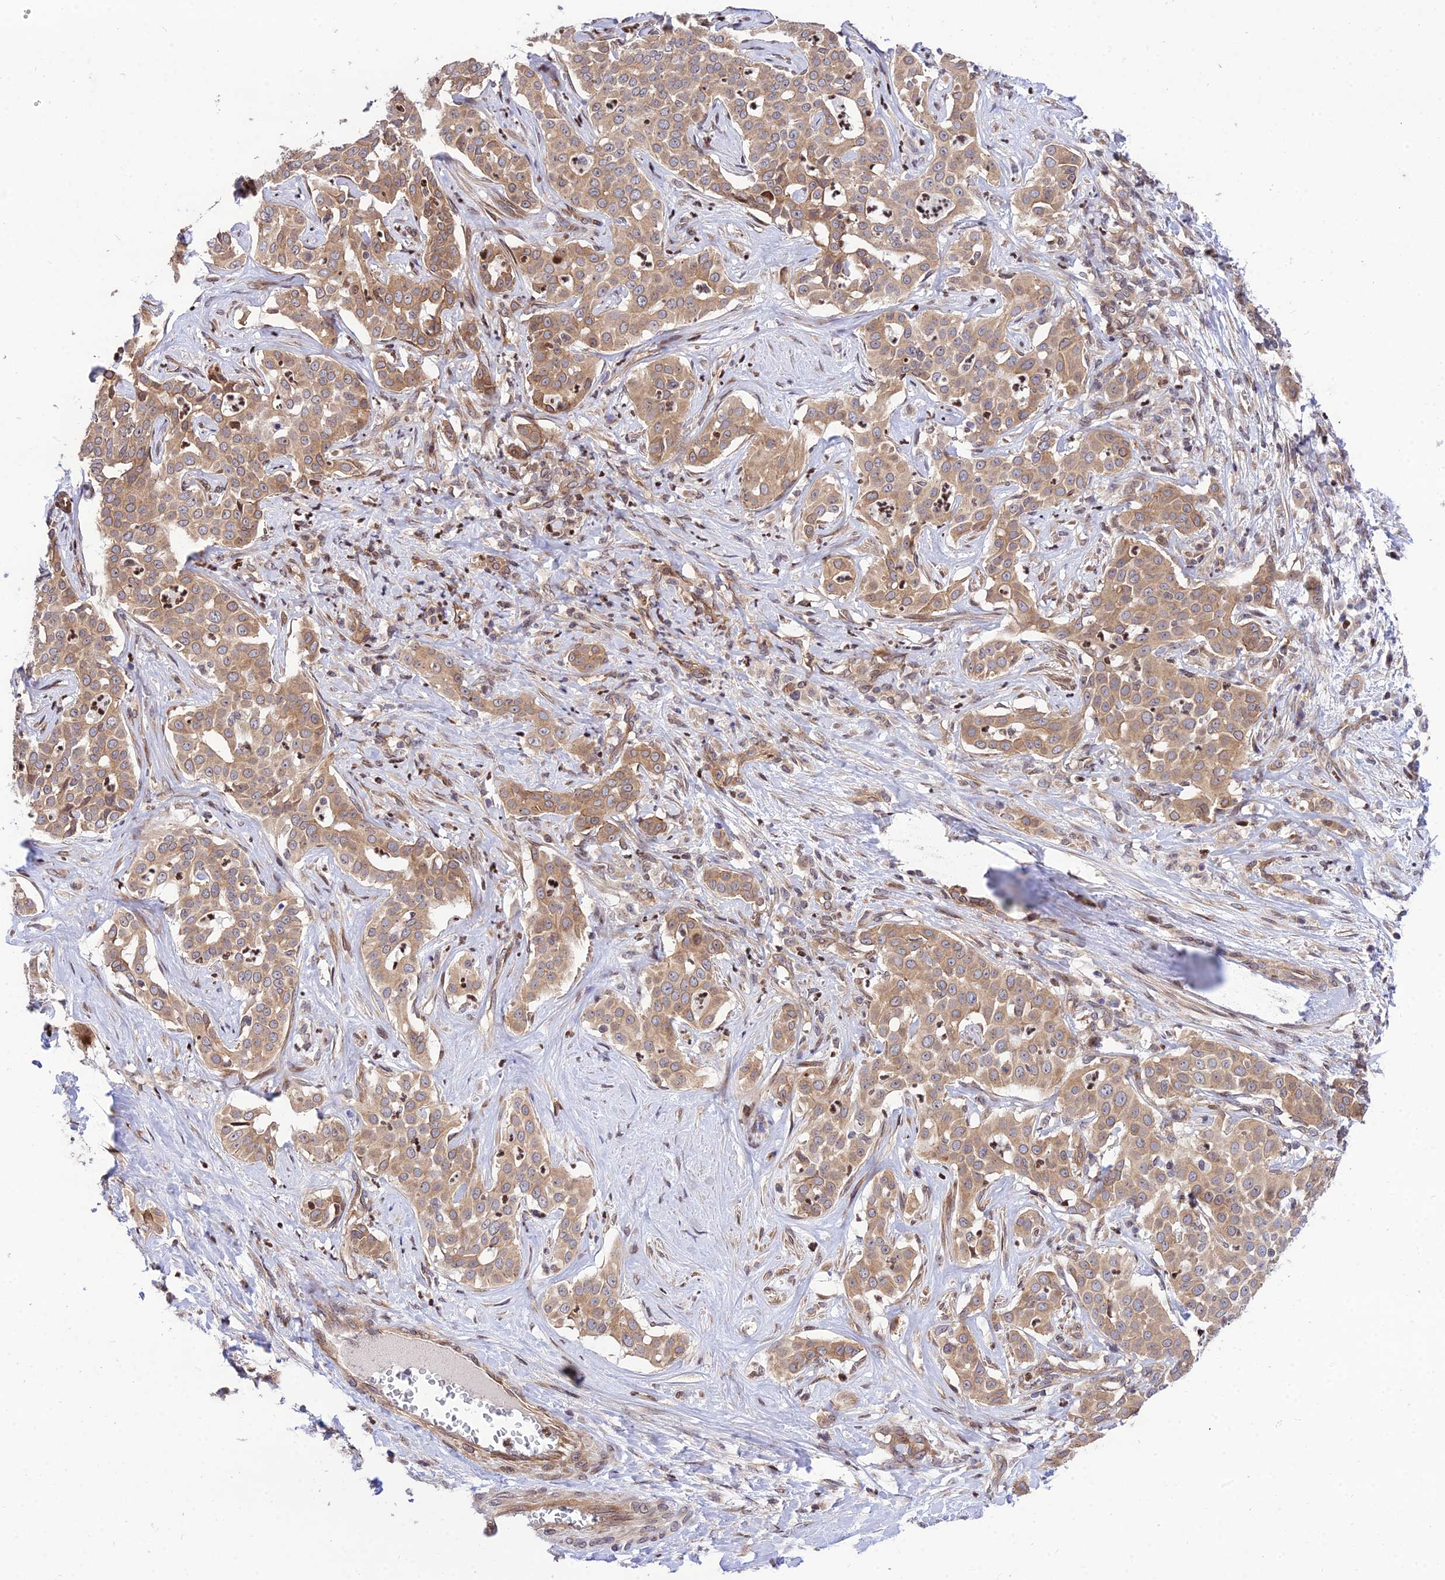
{"staining": {"intensity": "moderate", "quantity": ">75%", "location": "cytoplasmic/membranous"}, "tissue": "liver cancer", "cell_type": "Tumor cells", "image_type": "cancer", "snomed": [{"axis": "morphology", "description": "Cholangiocarcinoma"}, {"axis": "topography", "description": "Liver"}], "caption": "This micrograph exhibits cholangiocarcinoma (liver) stained with immunohistochemistry to label a protein in brown. The cytoplasmic/membranous of tumor cells show moderate positivity for the protein. Nuclei are counter-stained blue.", "gene": "SMG6", "patient": {"sex": "male", "age": 67}}